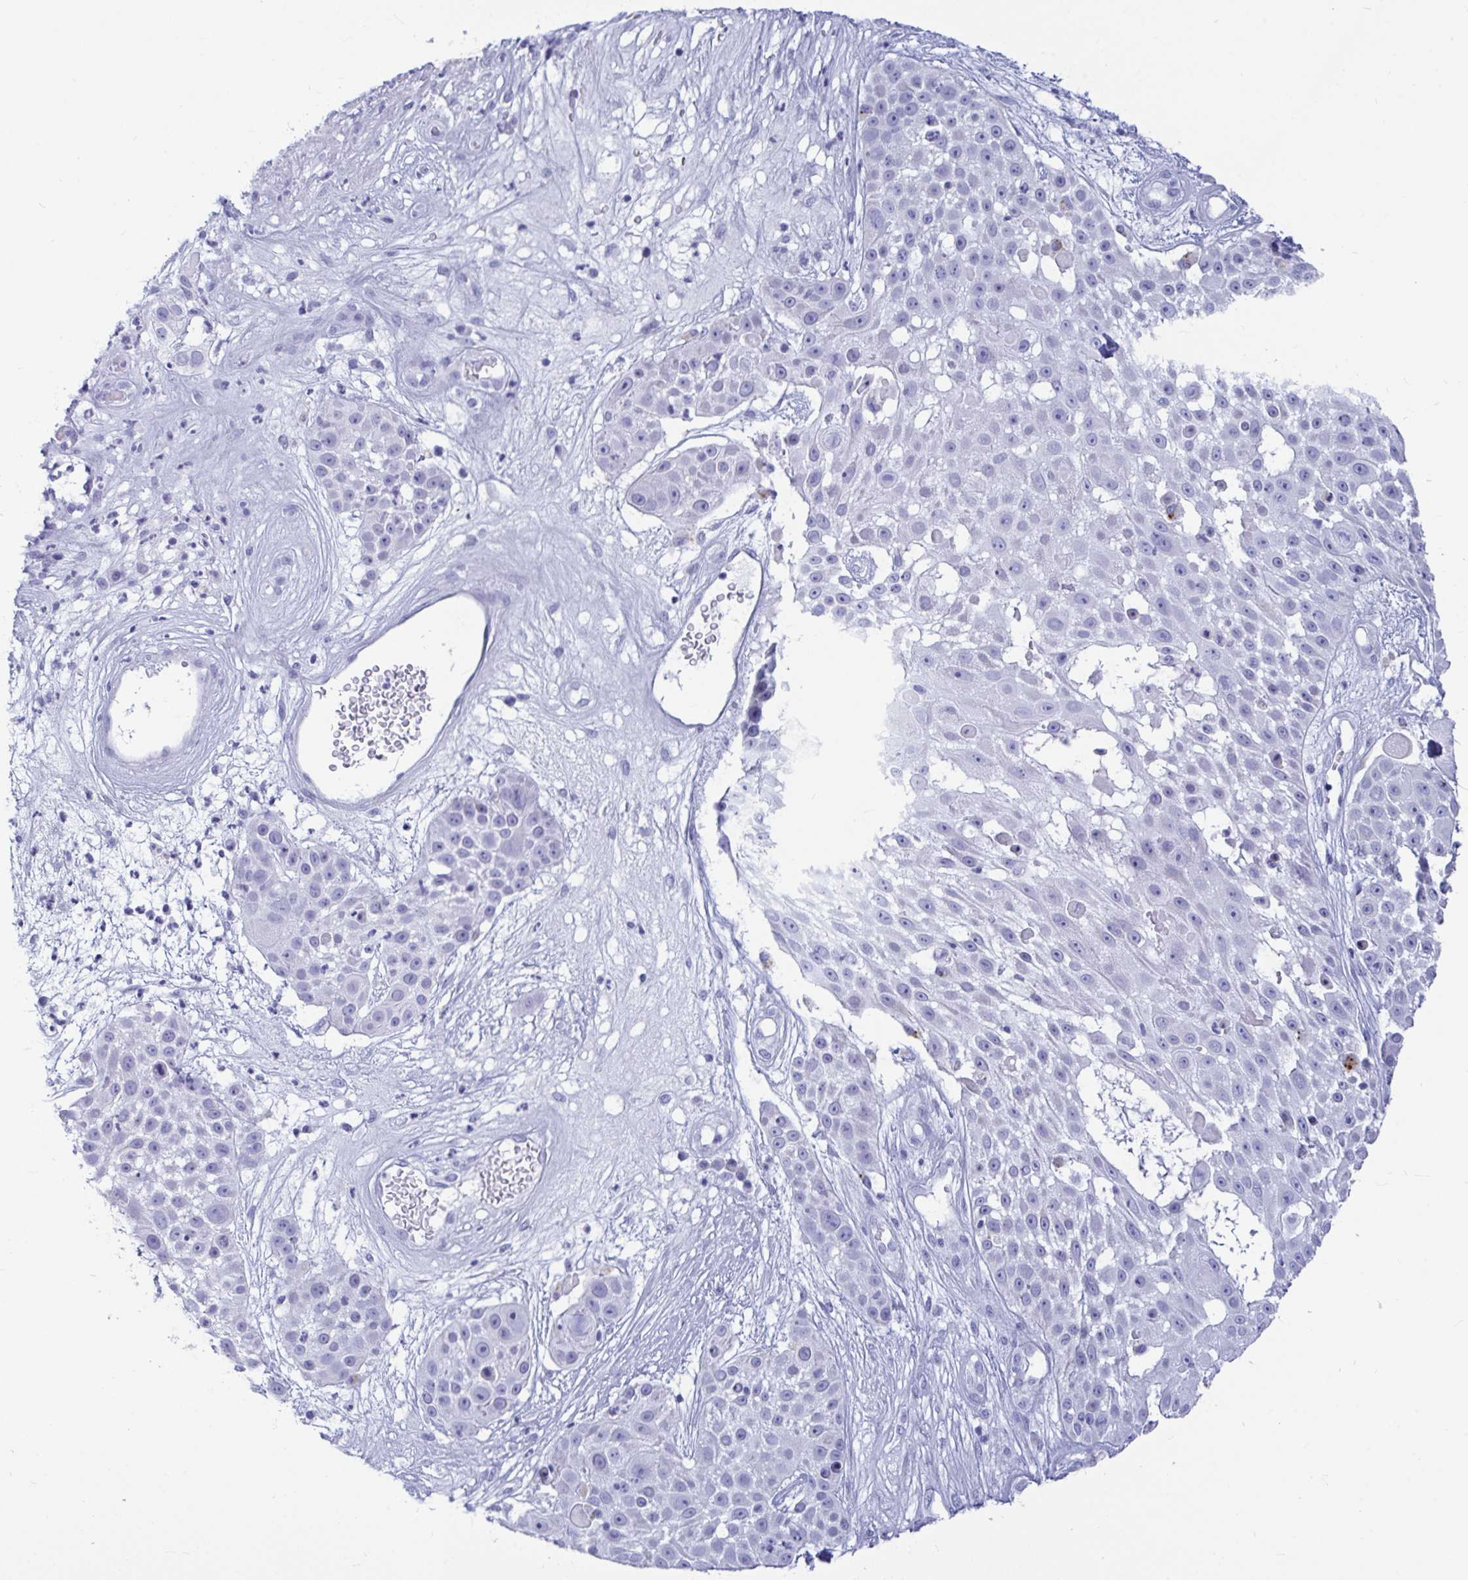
{"staining": {"intensity": "negative", "quantity": "none", "location": "none"}, "tissue": "skin cancer", "cell_type": "Tumor cells", "image_type": "cancer", "snomed": [{"axis": "morphology", "description": "Squamous cell carcinoma, NOS"}, {"axis": "topography", "description": "Skin"}], "caption": "Tumor cells show no significant expression in squamous cell carcinoma (skin).", "gene": "OR5J2", "patient": {"sex": "female", "age": 86}}